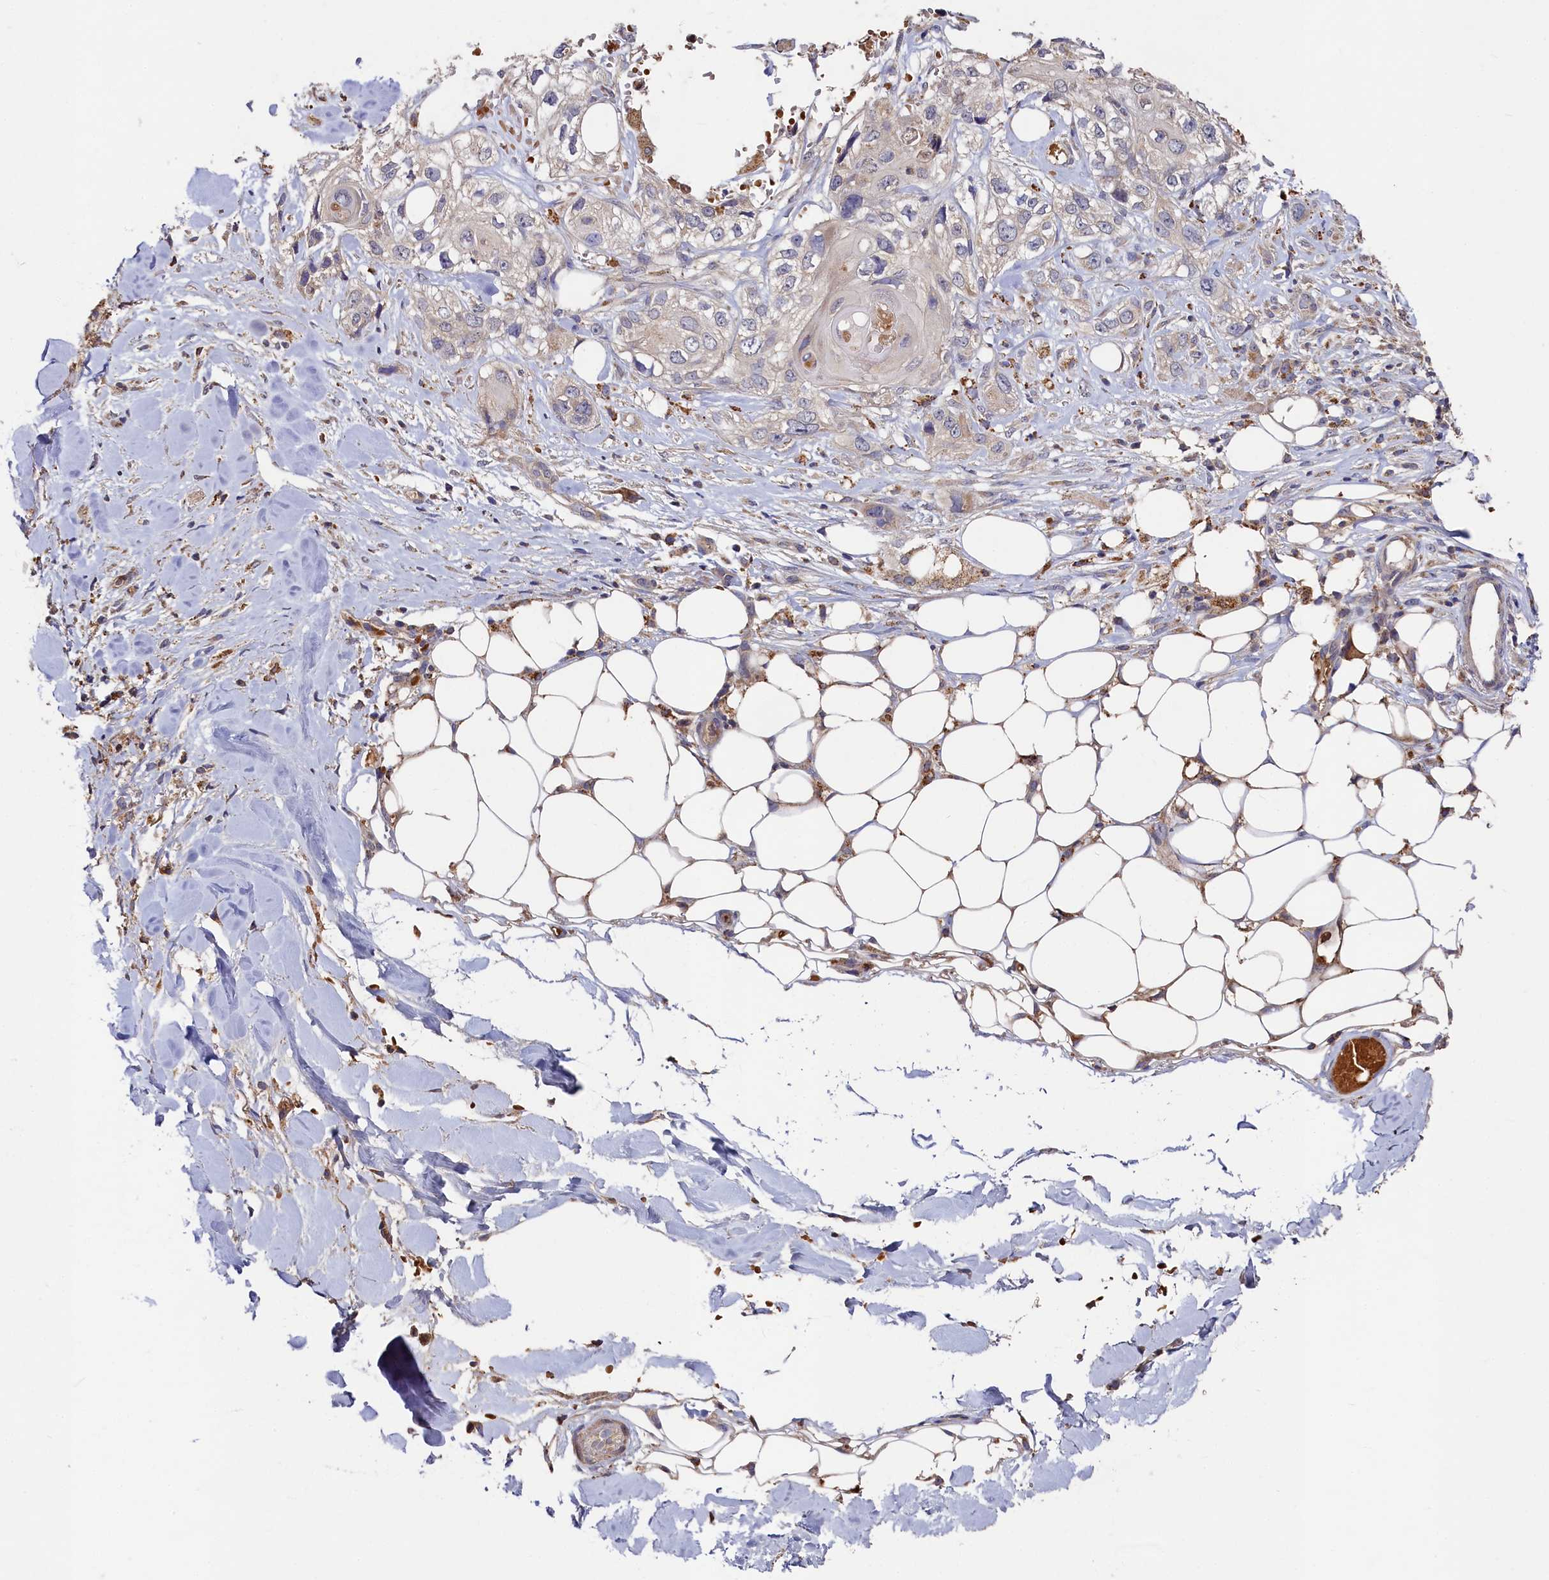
{"staining": {"intensity": "negative", "quantity": "none", "location": "none"}, "tissue": "skin cancer", "cell_type": "Tumor cells", "image_type": "cancer", "snomed": [{"axis": "morphology", "description": "Normal tissue, NOS"}, {"axis": "morphology", "description": "Squamous cell carcinoma, NOS"}, {"axis": "topography", "description": "Skin"}], "caption": "Tumor cells show no significant staining in skin cancer.", "gene": "DHRS11", "patient": {"sex": "male", "age": 72}}